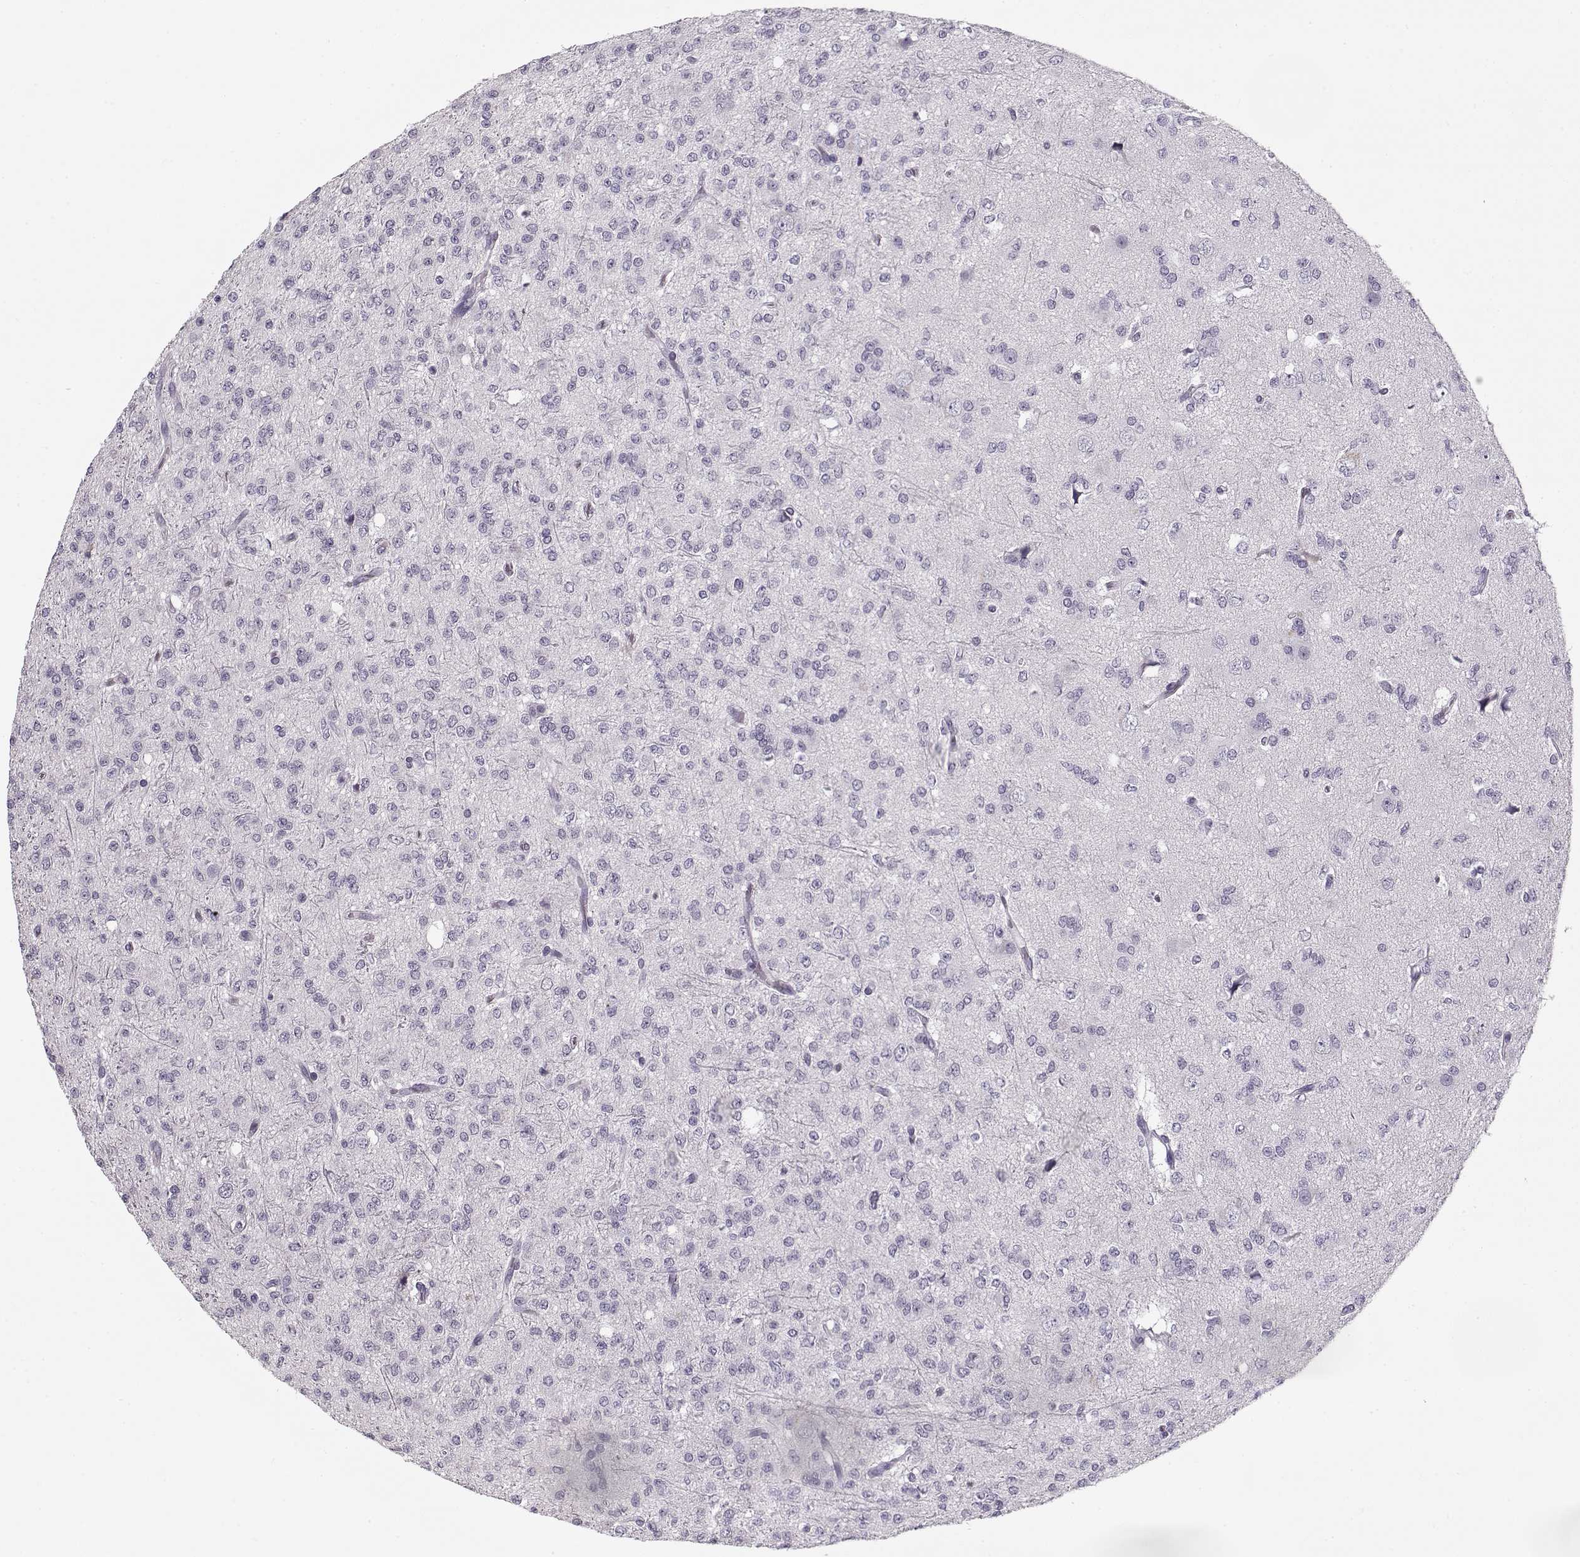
{"staining": {"intensity": "negative", "quantity": "none", "location": "none"}, "tissue": "glioma", "cell_type": "Tumor cells", "image_type": "cancer", "snomed": [{"axis": "morphology", "description": "Glioma, malignant, Low grade"}, {"axis": "topography", "description": "Brain"}], "caption": "This is an IHC micrograph of malignant glioma (low-grade). There is no positivity in tumor cells.", "gene": "PNMT", "patient": {"sex": "male", "age": 27}}